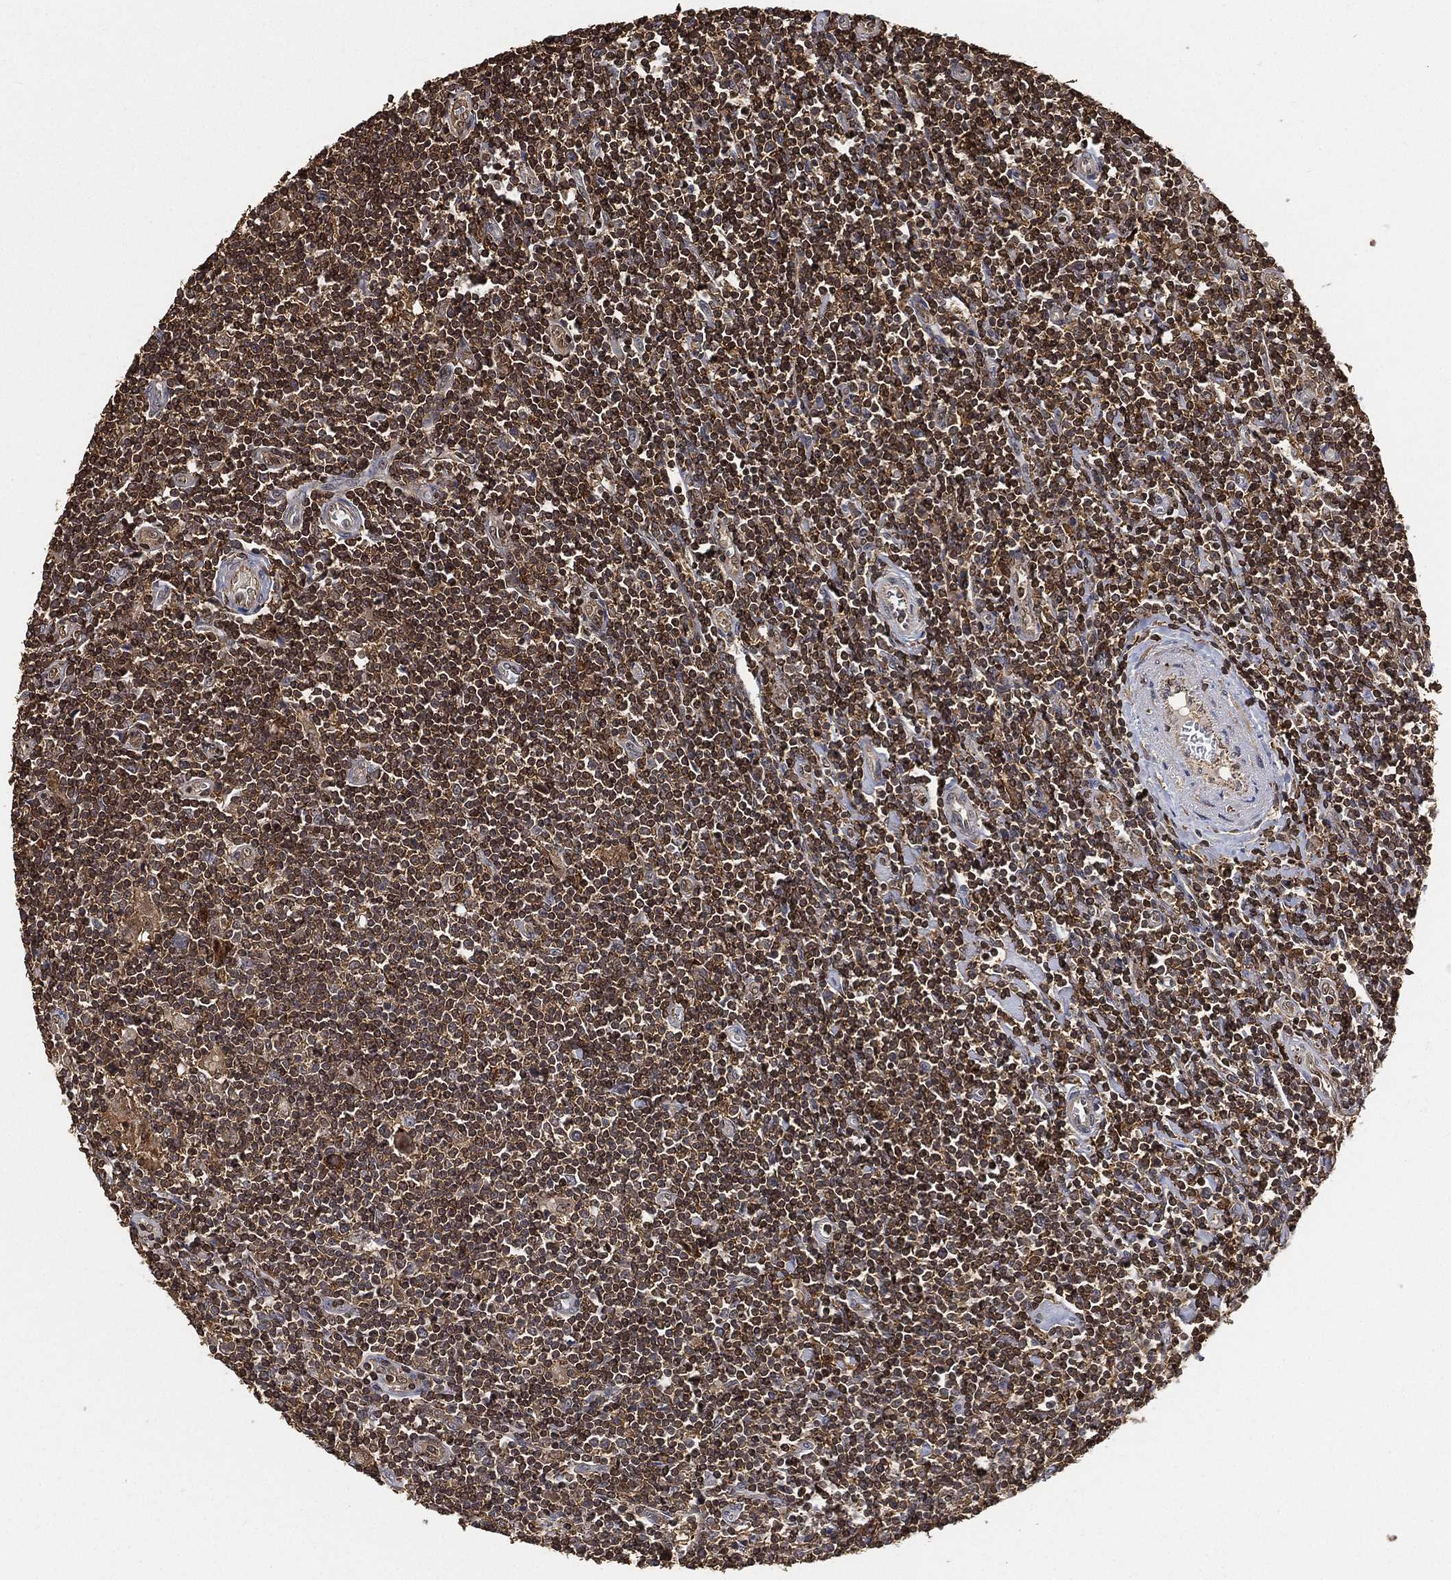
{"staining": {"intensity": "negative", "quantity": "none", "location": "none"}, "tissue": "lymphoma", "cell_type": "Tumor cells", "image_type": "cancer", "snomed": [{"axis": "morphology", "description": "Hodgkin's disease, NOS"}, {"axis": "topography", "description": "Lymph node"}], "caption": "This is an immunohistochemistry (IHC) photomicrograph of lymphoma. There is no staining in tumor cells.", "gene": "CRYL1", "patient": {"sex": "male", "age": 40}}